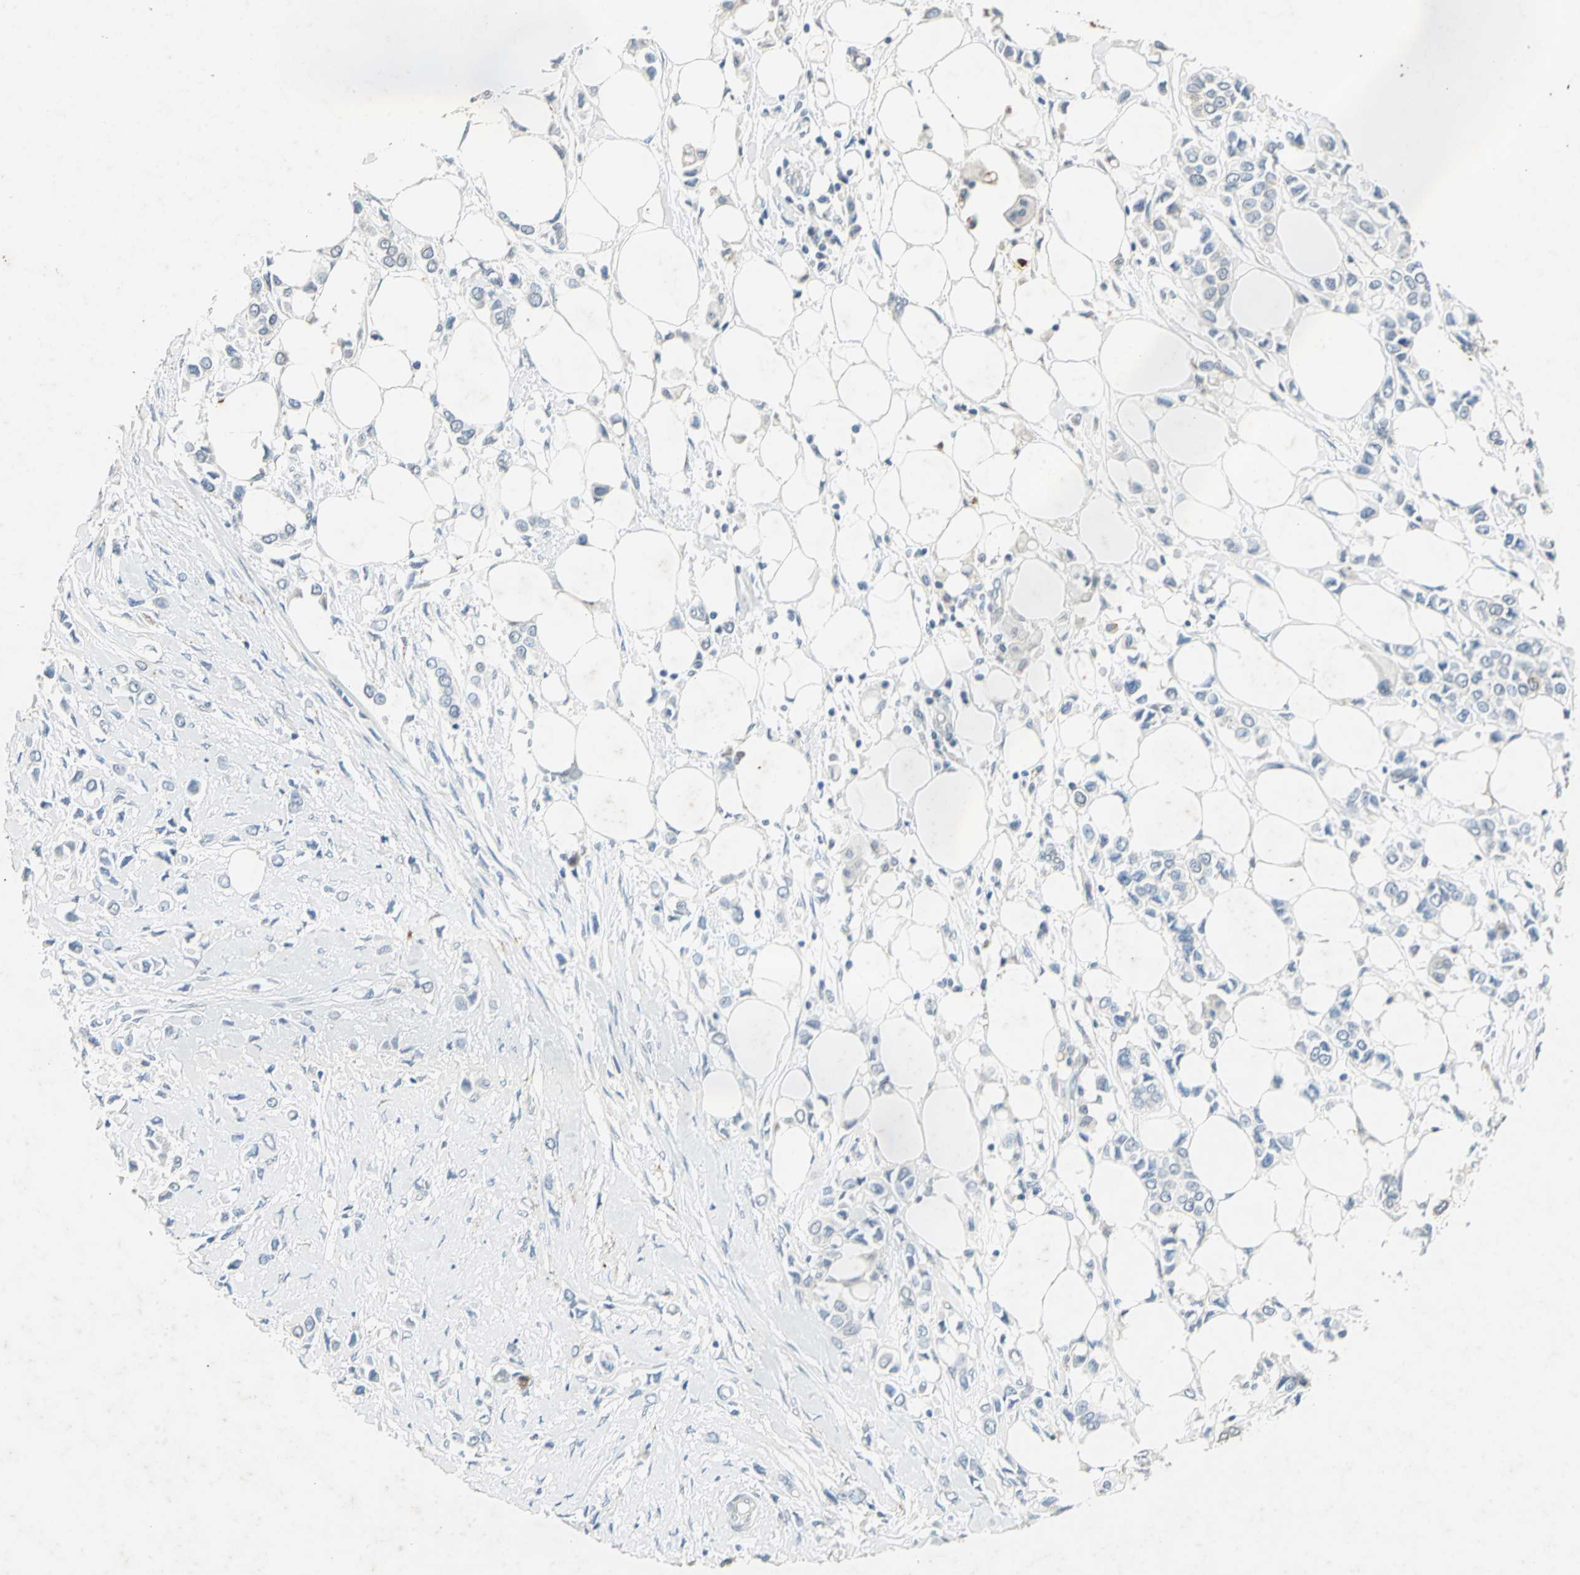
{"staining": {"intensity": "negative", "quantity": "none", "location": "none"}, "tissue": "breast cancer", "cell_type": "Tumor cells", "image_type": "cancer", "snomed": [{"axis": "morphology", "description": "Lobular carcinoma"}, {"axis": "topography", "description": "Breast"}], "caption": "Immunohistochemistry image of neoplastic tissue: human breast lobular carcinoma stained with DAB (3,3'-diaminobenzidine) displays no significant protein positivity in tumor cells. Nuclei are stained in blue.", "gene": "CAMK2B", "patient": {"sex": "female", "age": 51}}